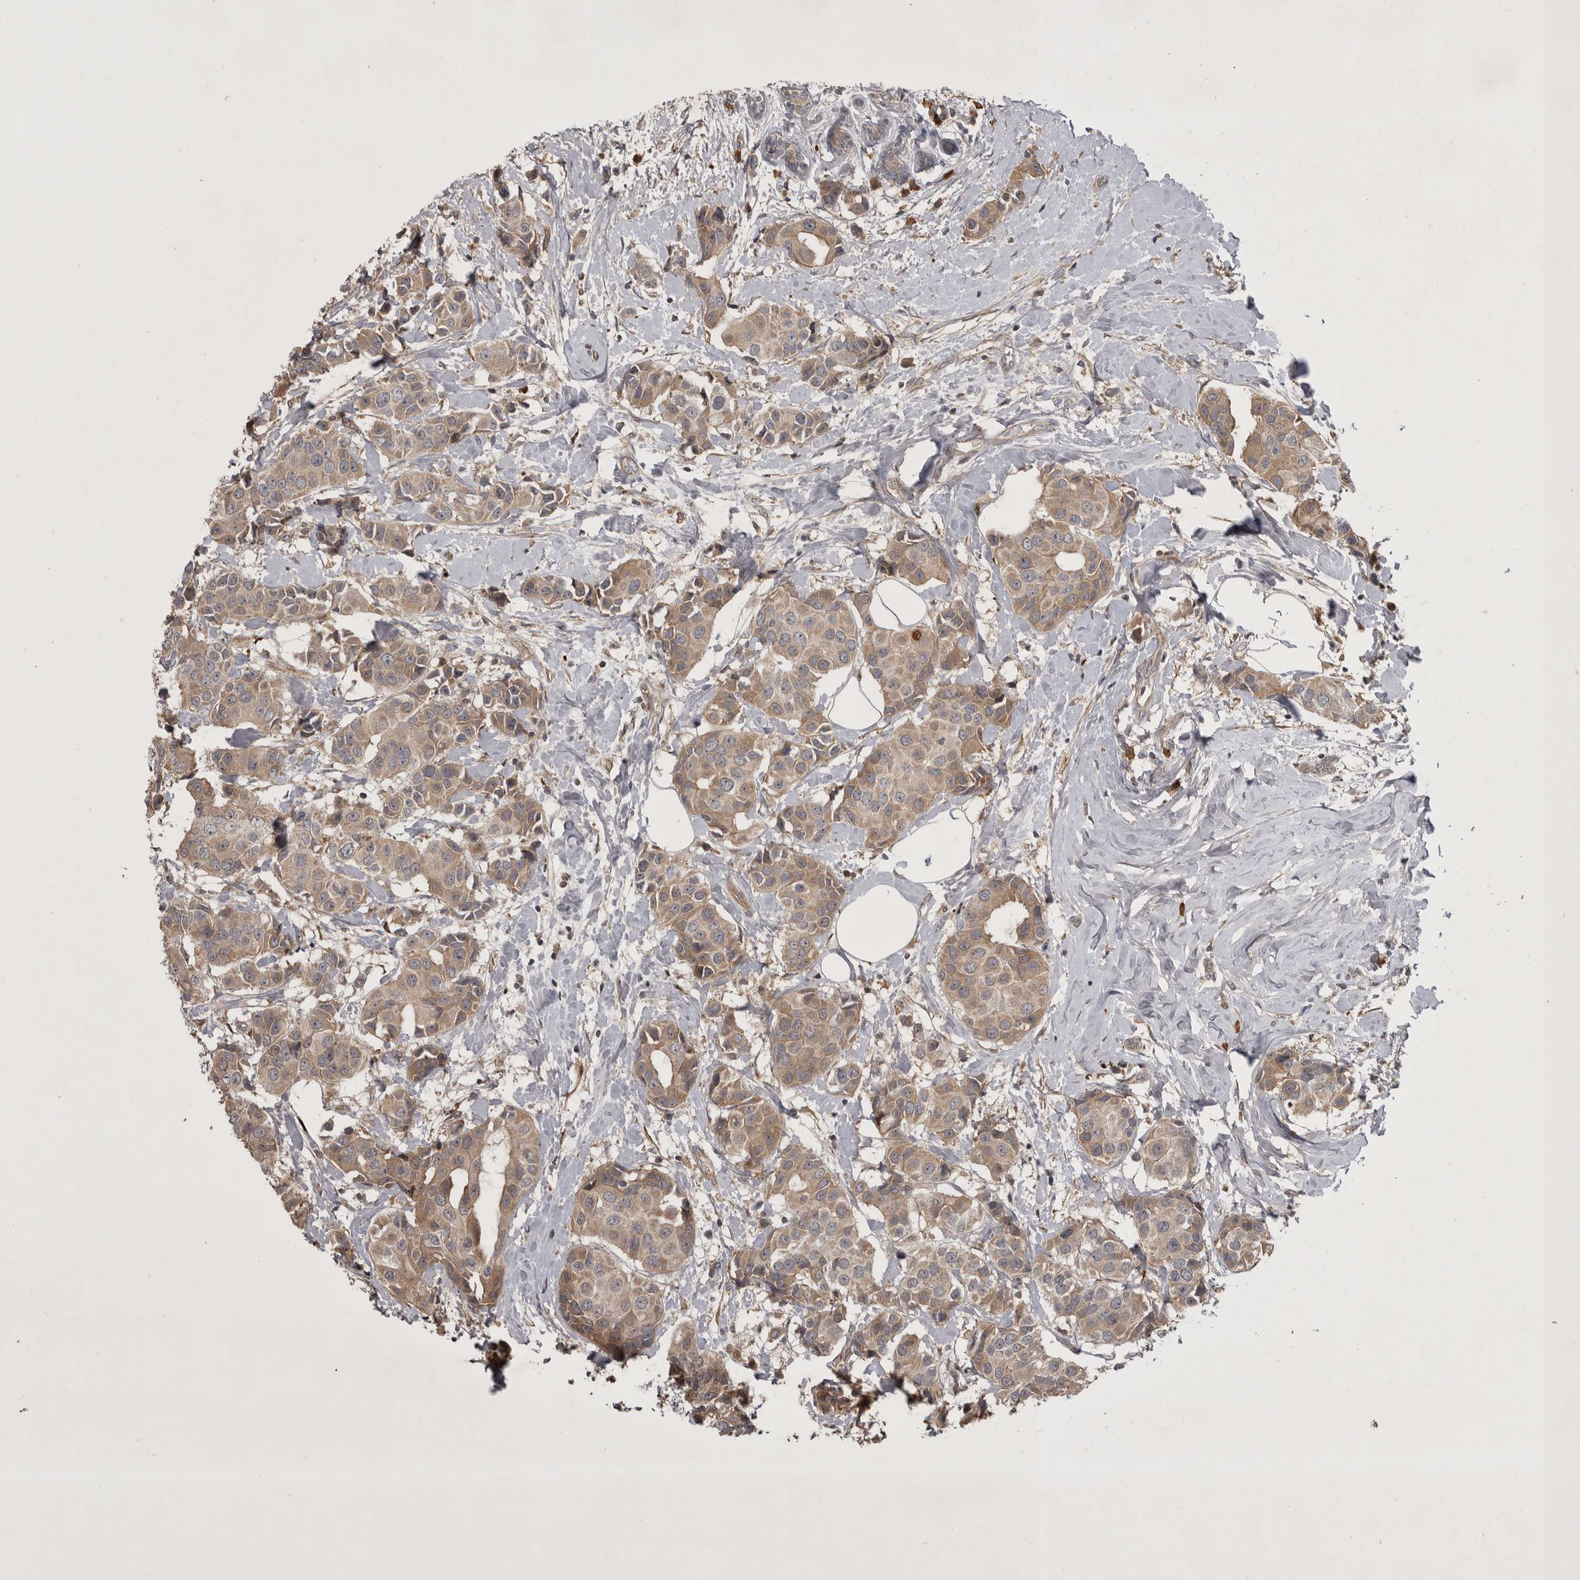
{"staining": {"intensity": "weak", "quantity": ">75%", "location": "cytoplasmic/membranous"}, "tissue": "breast cancer", "cell_type": "Tumor cells", "image_type": "cancer", "snomed": [{"axis": "morphology", "description": "Normal tissue, NOS"}, {"axis": "morphology", "description": "Duct carcinoma"}, {"axis": "topography", "description": "Breast"}], "caption": "Weak cytoplasmic/membranous expression is appreciated in about >75% of tumor cells in breast intraductal carcinoma. (Stains: DAB (3,3'-diaminobenzidine) in brown, nuclei in blue, Microscopy: brightfield microscopy at high magnification).", "gene": "RAB3GAP2", "patient": {"sex": "female", "age": 39}}